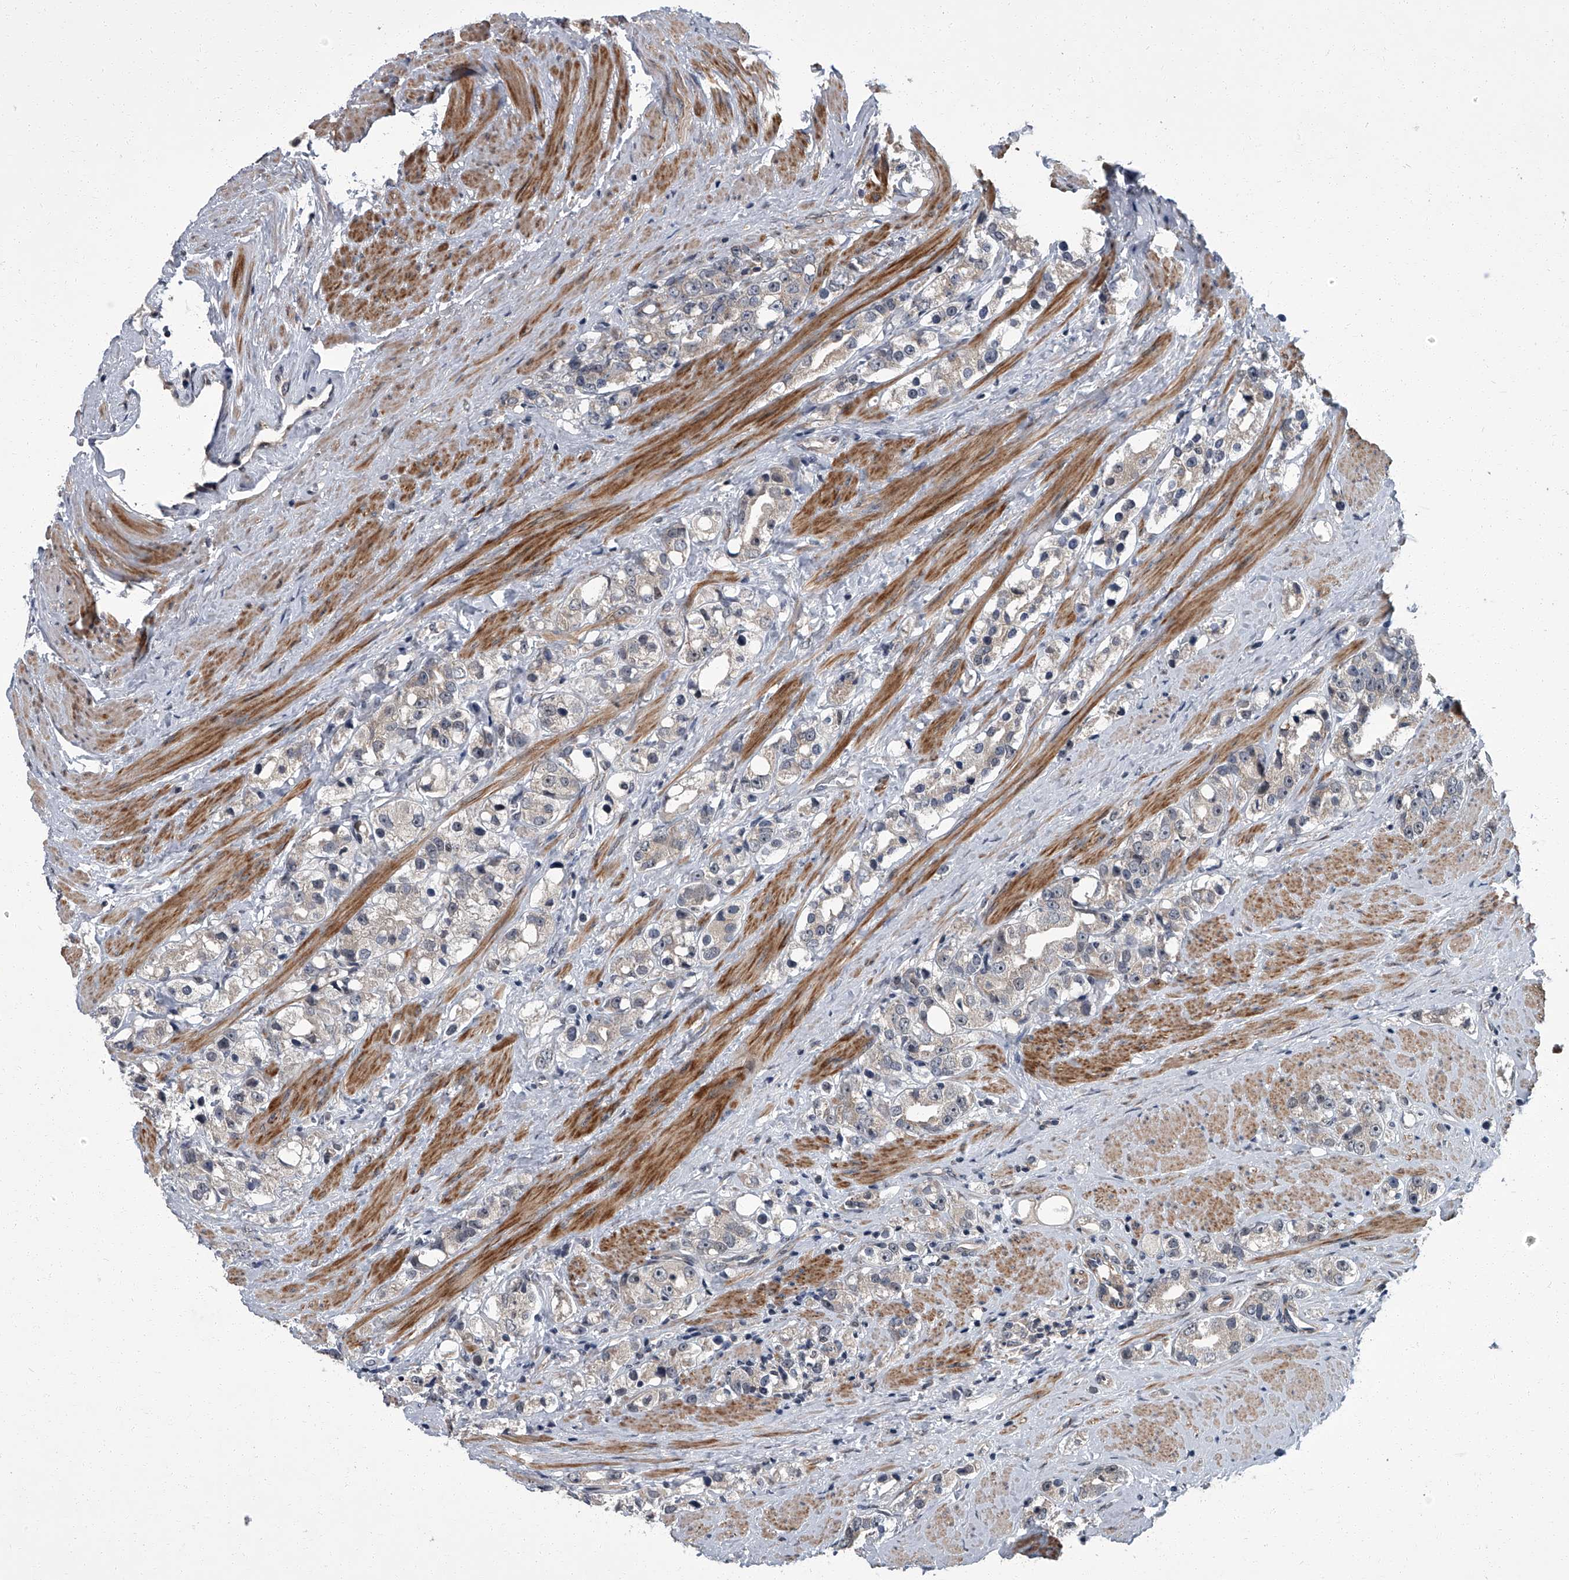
{"staining": {"intensity": "negative", "quantity": "none", "location": "none"}, "tissue": "prostate cancer", "cell_type": "Tumor cells", "image_type": "cancer", "snomed": [{"axis": "morphology", "description": "Adenocarcinoma, NOS"}, {"axis": "topography", "description": "Prostate"}], "caption": "Human prostate adenocarcinoma stained for a protein using IHC exhibits no positivity in tumor cells.", "gene": "ZNF274", "patient": {"sex": "male", "age": 79}}